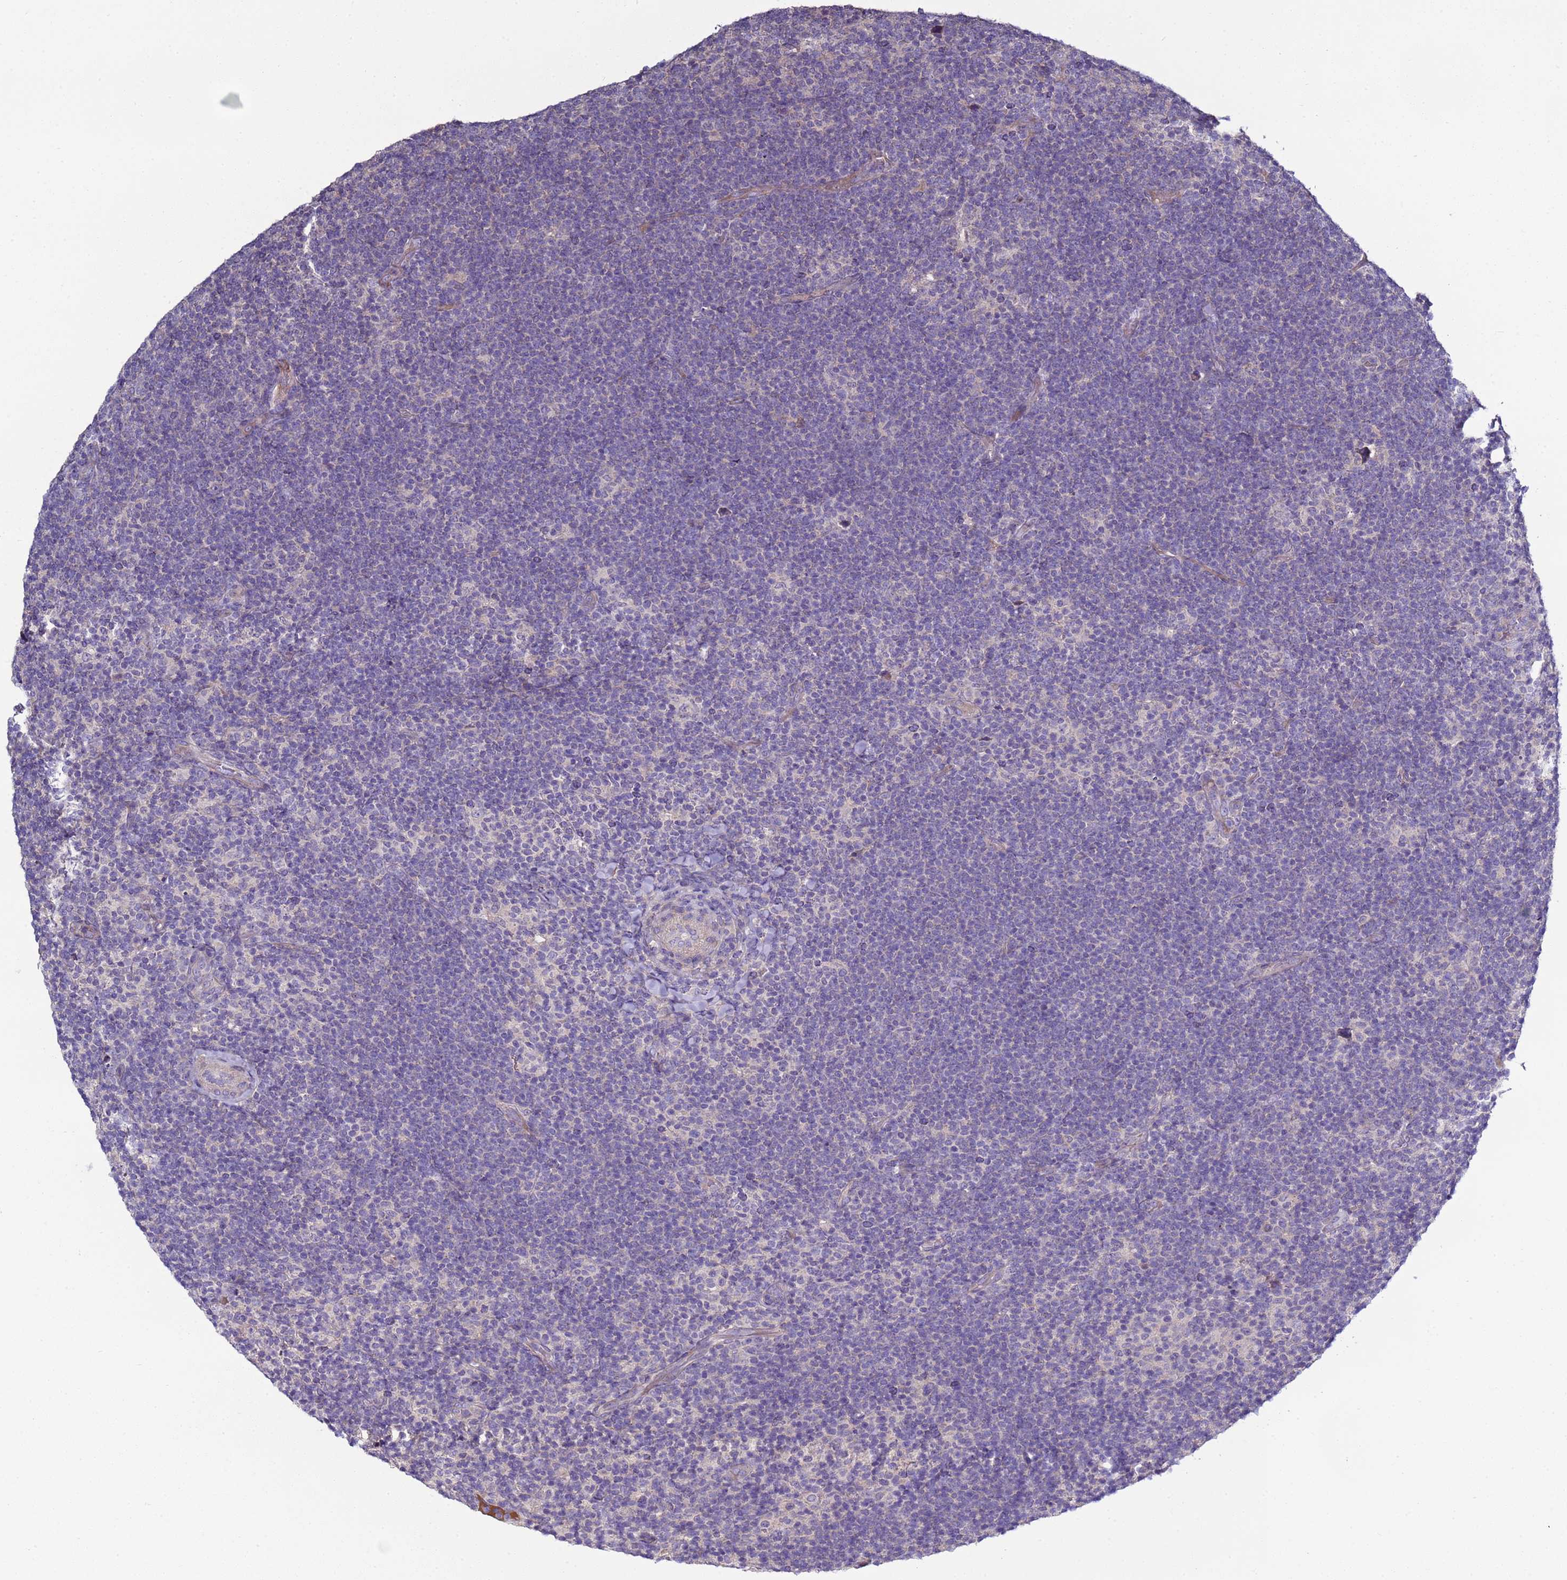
{"staining": {"intensity": "negative", "quantity": "none", "location": "none"}, "tissue": "lymphoma", "cell_type": "Tumor cells", "image_type": "cancer", "snomed": [{"axis": "morphology", "description": "Hodgkin's disease, NOS"}, {"axis": "topography", "description": "Lymph node"}], "caption": "The photomicrograph displays no significant expression in tumor cells of lymphoma.", "gene": "RABL2B", "patient": {"sex": "female", "age": 57}}